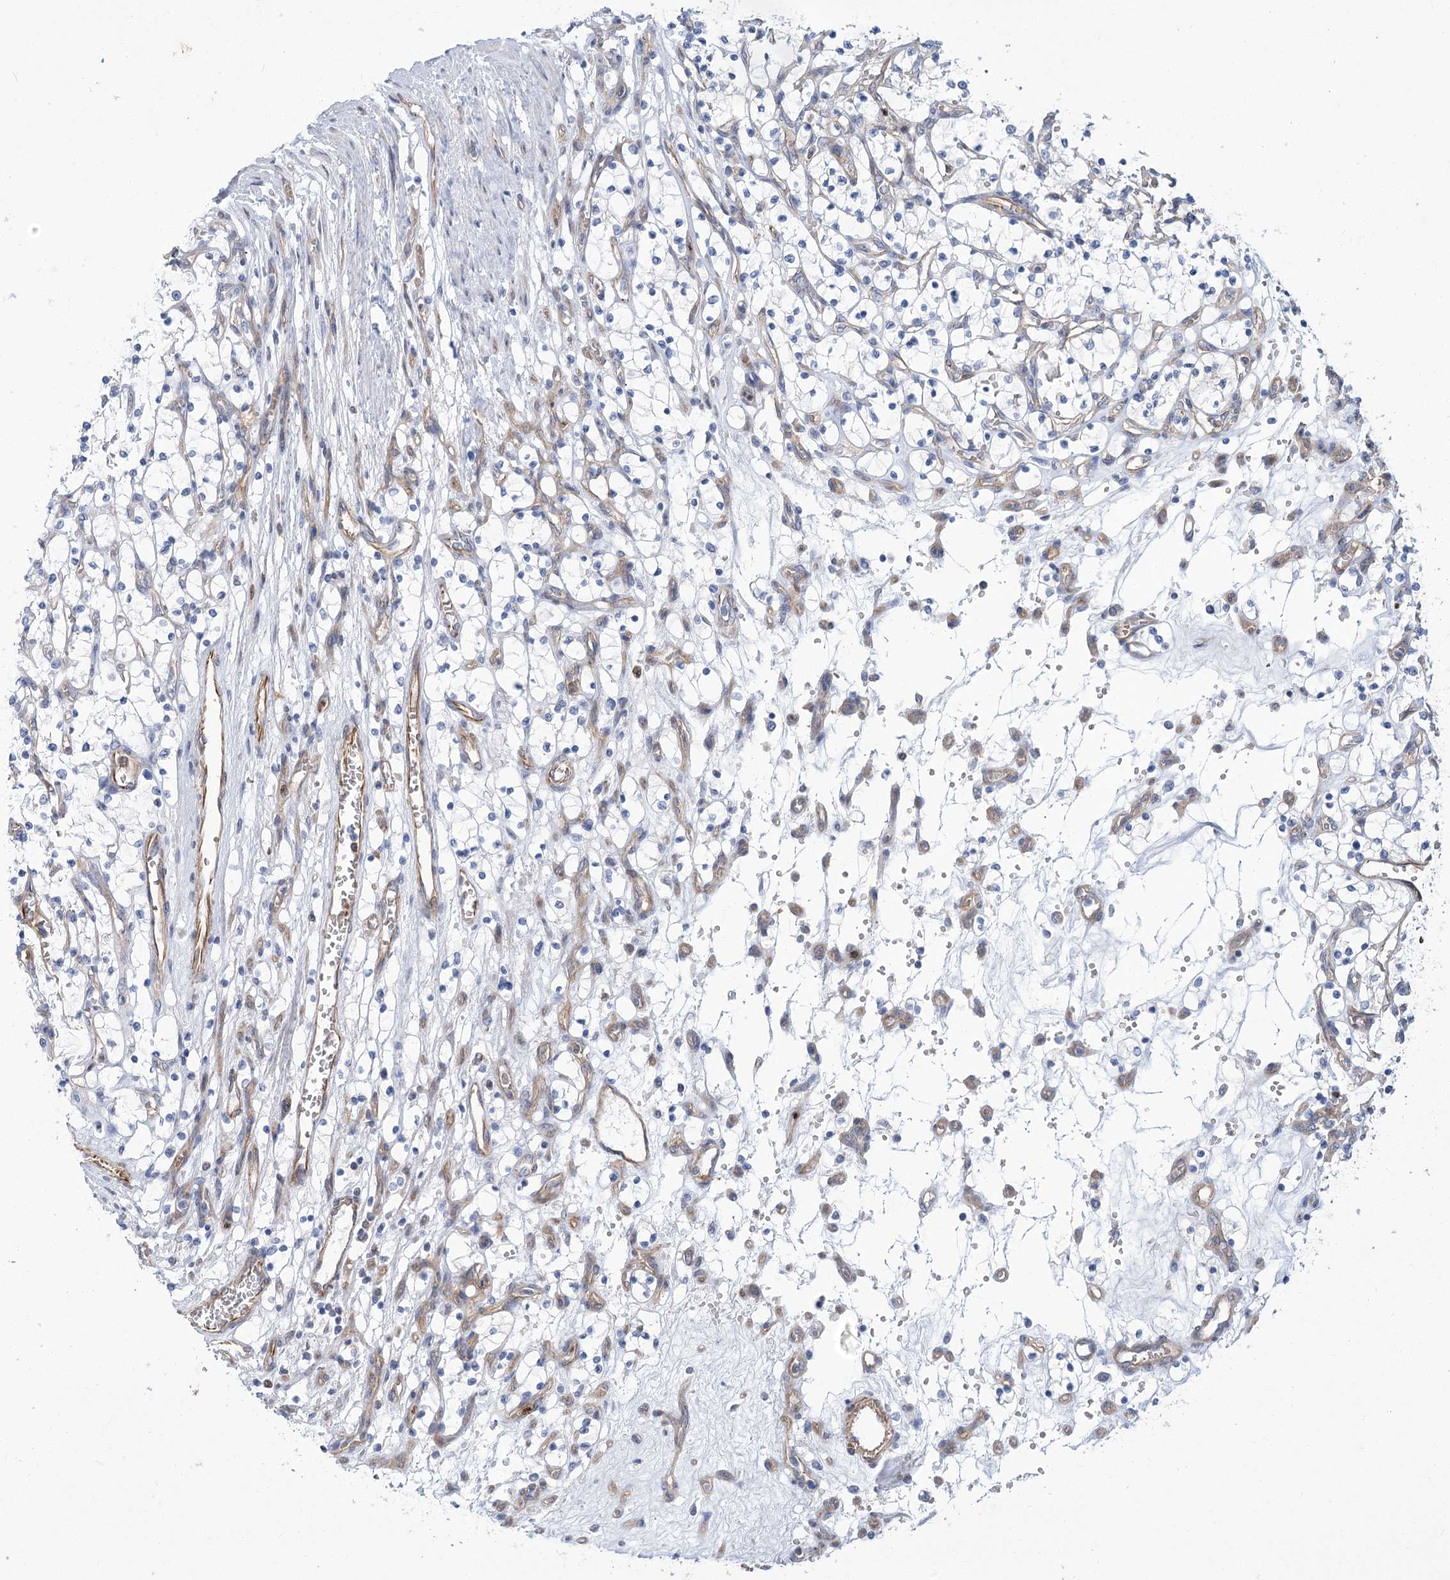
{"staining": {"intensity": "negative", "quantity": "none", "location": "none"}, "tissue": "renal cancer", "cell_type": "Tumor cells", "image_type": "cancer", "snomed": [{"axis": "morphology", "description": "Adenocarcinoma, NOS"}, {"axis": "topography", "description": "Kidney"}], "caption": "The micrograph demonstrates no staining of tumor cells in adenocarcinoma (renal).", "gene": "THAP6", "patient": {"sex": "female", "age": 69}}